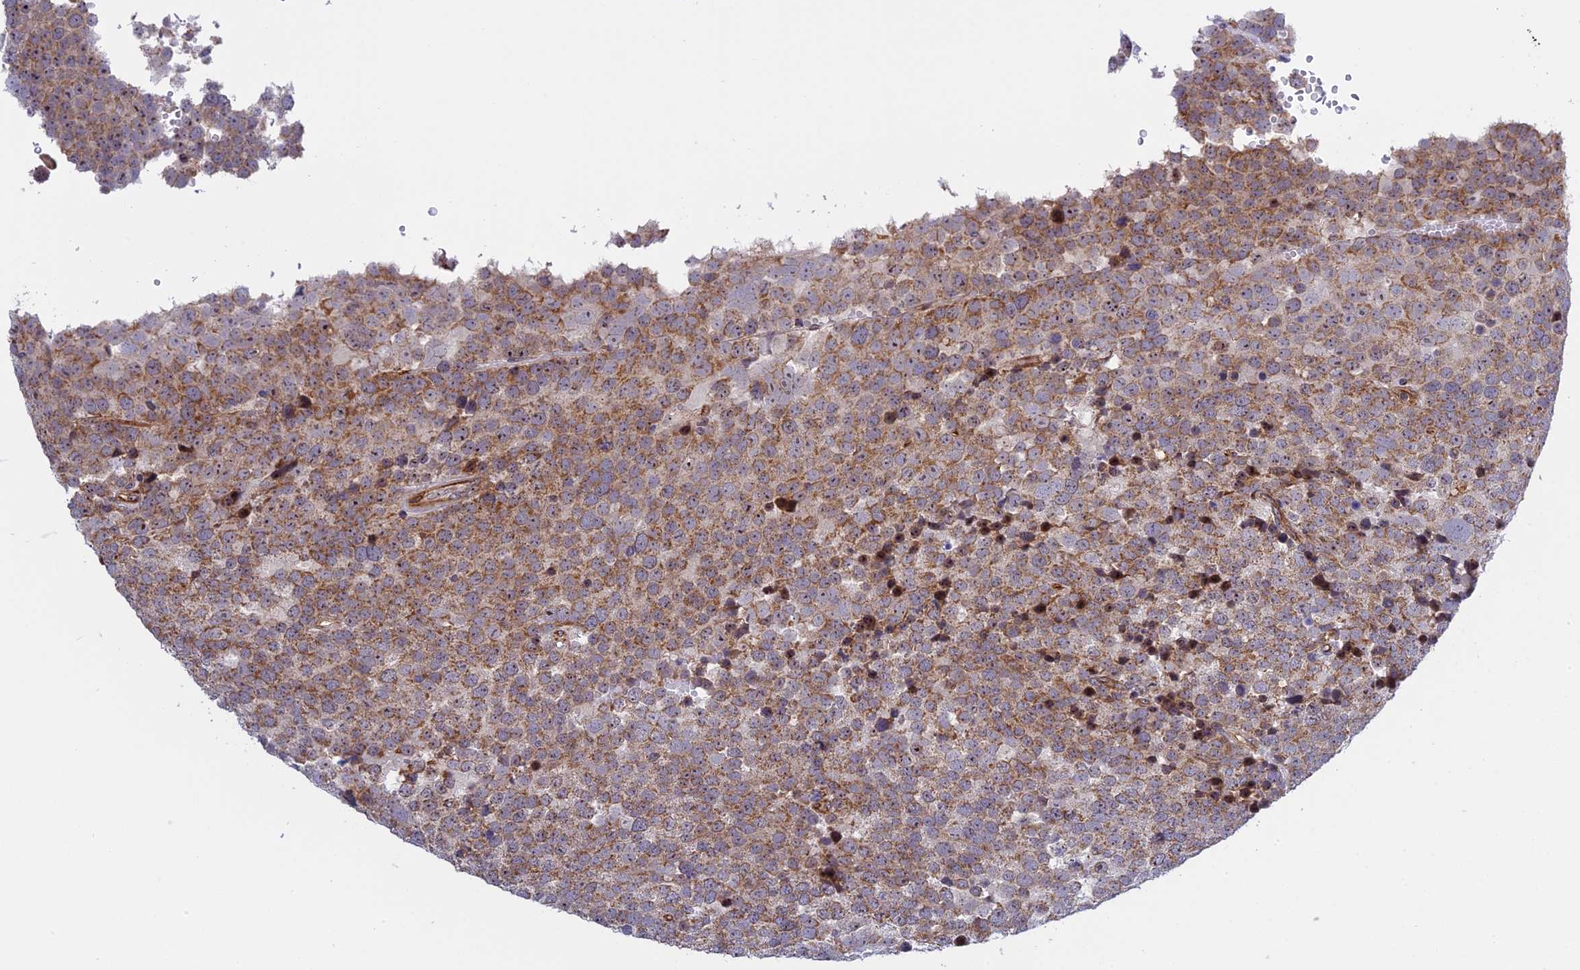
{"staining": {"intensity": "moderate", "quantity": ">75%", "location": "cytoplasmic/membranous"}, "tissue": "testis cancer", "cell_type": "Tumor cells", "image_type": "cancer", "snomed": [{"axis": "morphology", "description": "Seminoma, NOS"}, {"axis": "topography", "description": "Testis"}], "caption": "About >75% of tumor cells in testis cancer show moderate cytoplasmic/membranous protein staining as visualized by brown immunohistochemical staining.", "gene": "MPND", "patient": {"sex": "male", "age": 71}}